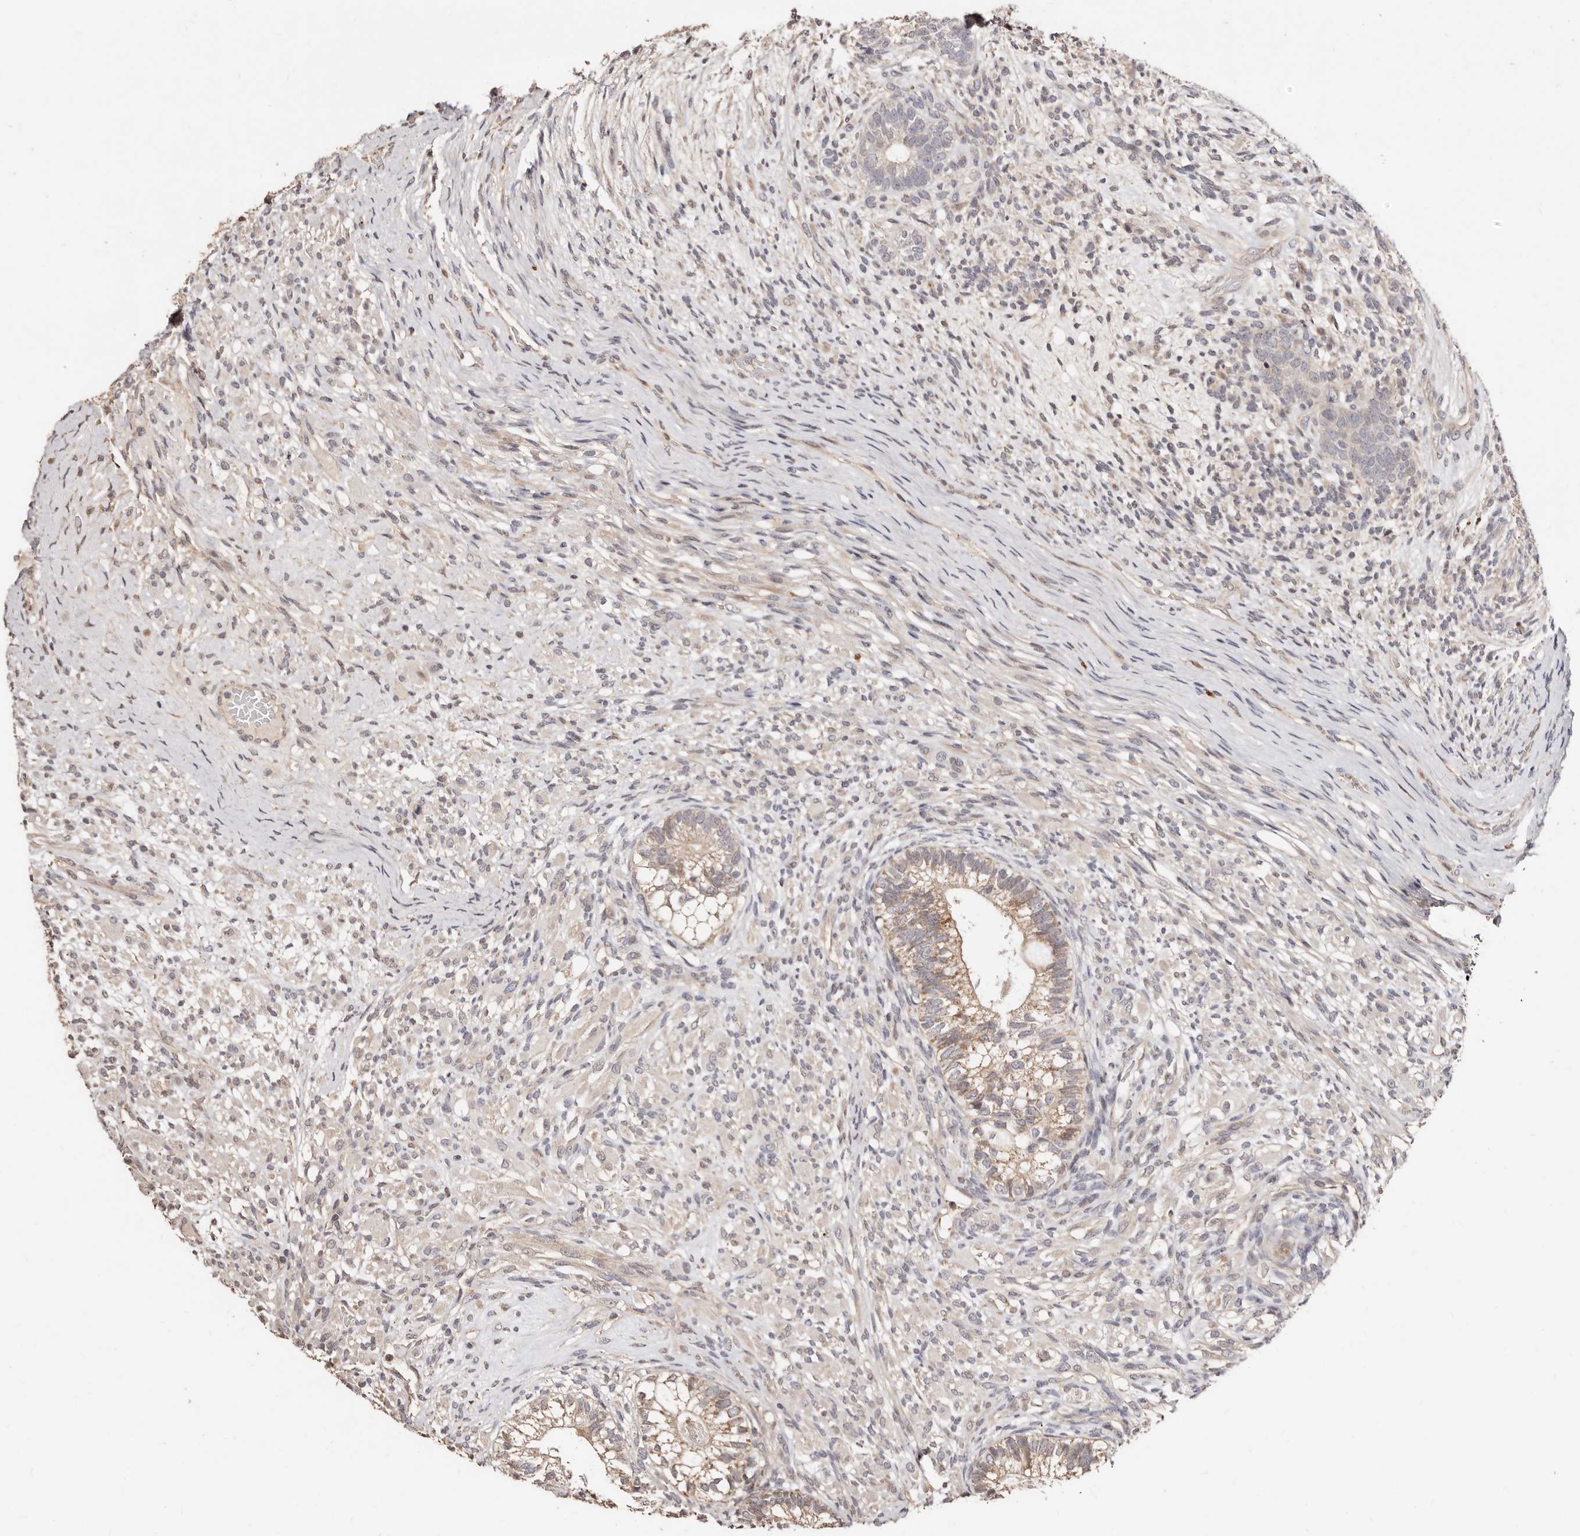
{"staining": {"intensity": "moderate", "quantity": "25%-75%", "location": "cytoplasmic/membranous"}, "tissue": "testis cancer", "cell_type": "Tumor cells", "image_type": "cancer", "snomed": [{"axis": "morphology", "description": "Seminoma, NOS"}, {"axis": "morphology", "description": "Carcinoma, Embryonal, NOS"}, {"axis": "topography", "description": "Testis"}], "caption": "IHC (DAB (3,3'-diaminobenzidine)) staining of testis cancer displays moderate cytoplasmic/membranous protein staining in about 25%-75% of tumor cells. The protein of interest is stained brown, and the nuclei are stained in blue (DAB IHC with brightfield microscopy, high magnification).", "gene": "APOL6", "patient": {"sex": "male", "age": 28}}